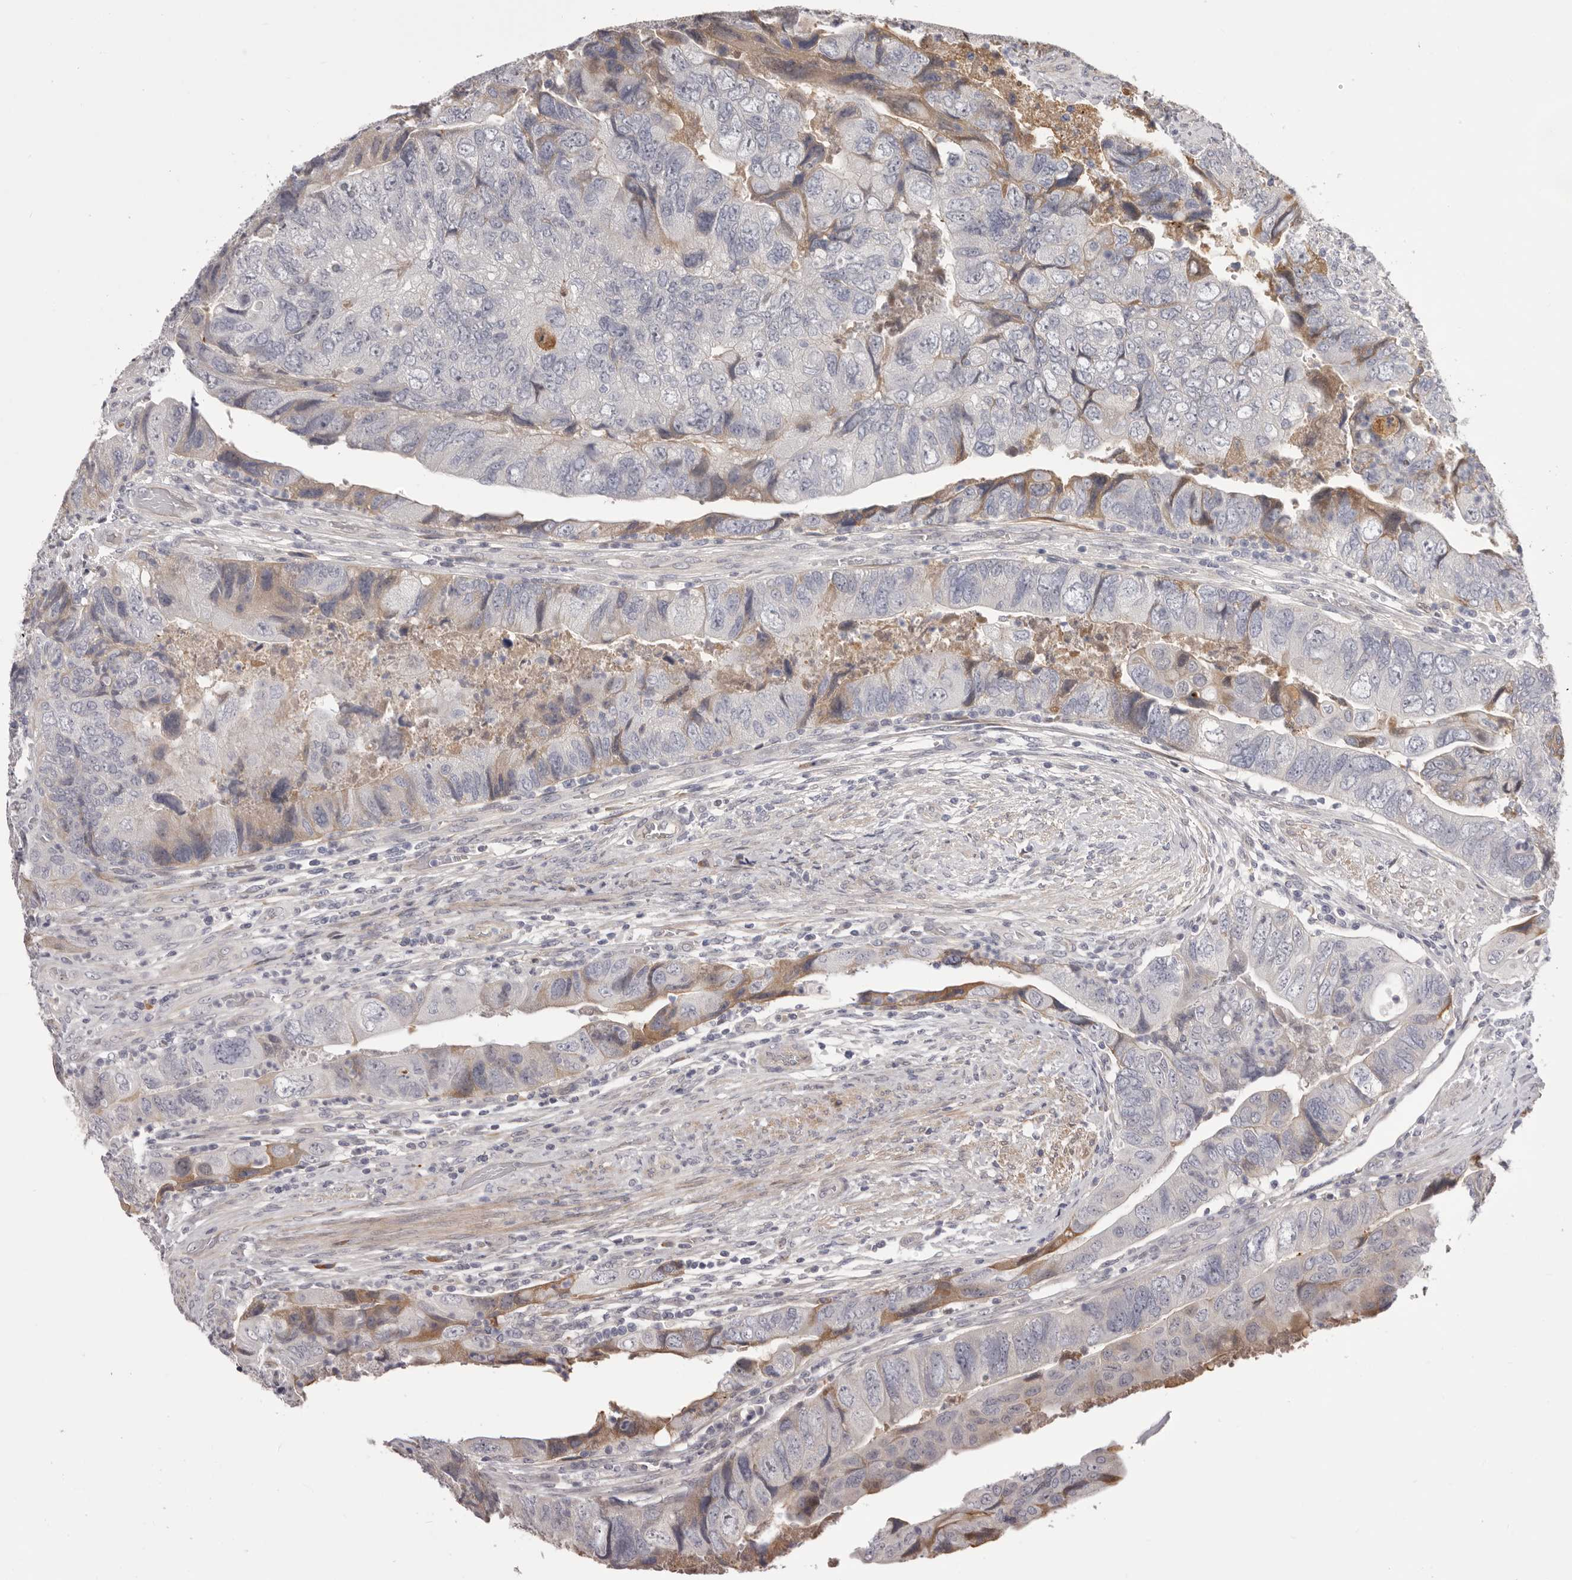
{"staining": {"intensity": "weak", "quantity": "<25%", "location": "cytoplasmic/membranous"}, "tissue": "colorectal cancer", "cell_type": "Tumor cells", "image_type": "cancer", "snomed": [{"axis": "morphology", "description": "Adenocarcinoma, NOS"}, {"axis": "topography", "description": "Rectum"}], "caption": "An image of human colorectal cancer is negative for staining in tumor cells.", "gene": "OTUD3", "patient": {"sex": "male", "age": 63}}